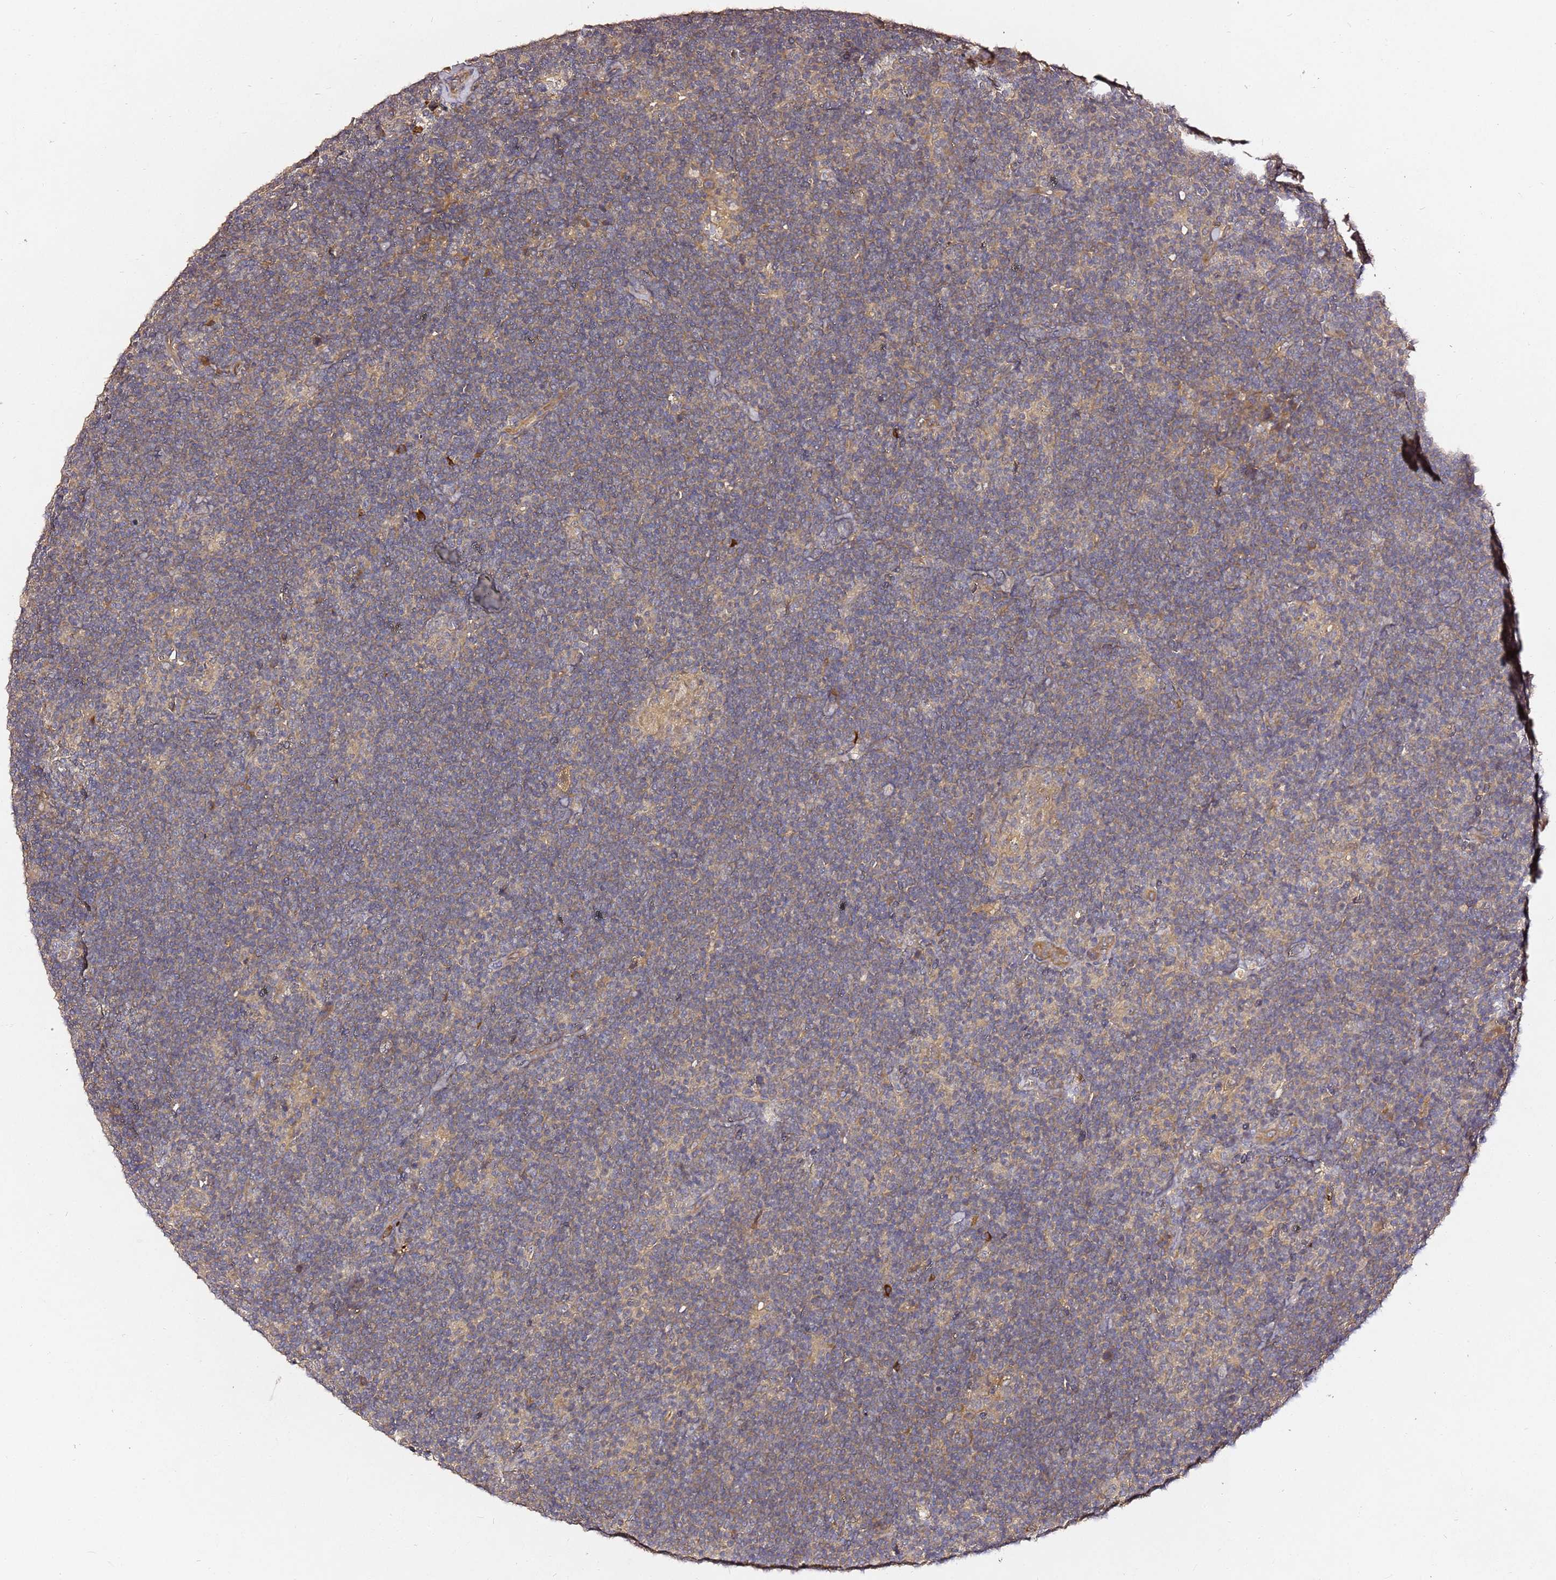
{"staining": {"intensity": "weak", "quantity": ">75%", "location": "cytoplasmic/membranous"}, "tissue": "lymphoma", "cell_type": "Tumor cells", "image_type": "cancer", "snomed": [{"axis": "morphology", "description": "Hodgkin's disease, NOS"}, {"axis": "topography", "description": "Lymph node"}], "caption": "This histopathology image exhibits immunohistochemistry staining of human Hodgkin's disease, with low weak cytoplasmic/membranous expression in about >75% of tumor cells.", "gene": "C6orf136", "patient": {"sex": "female", "age": 57}}